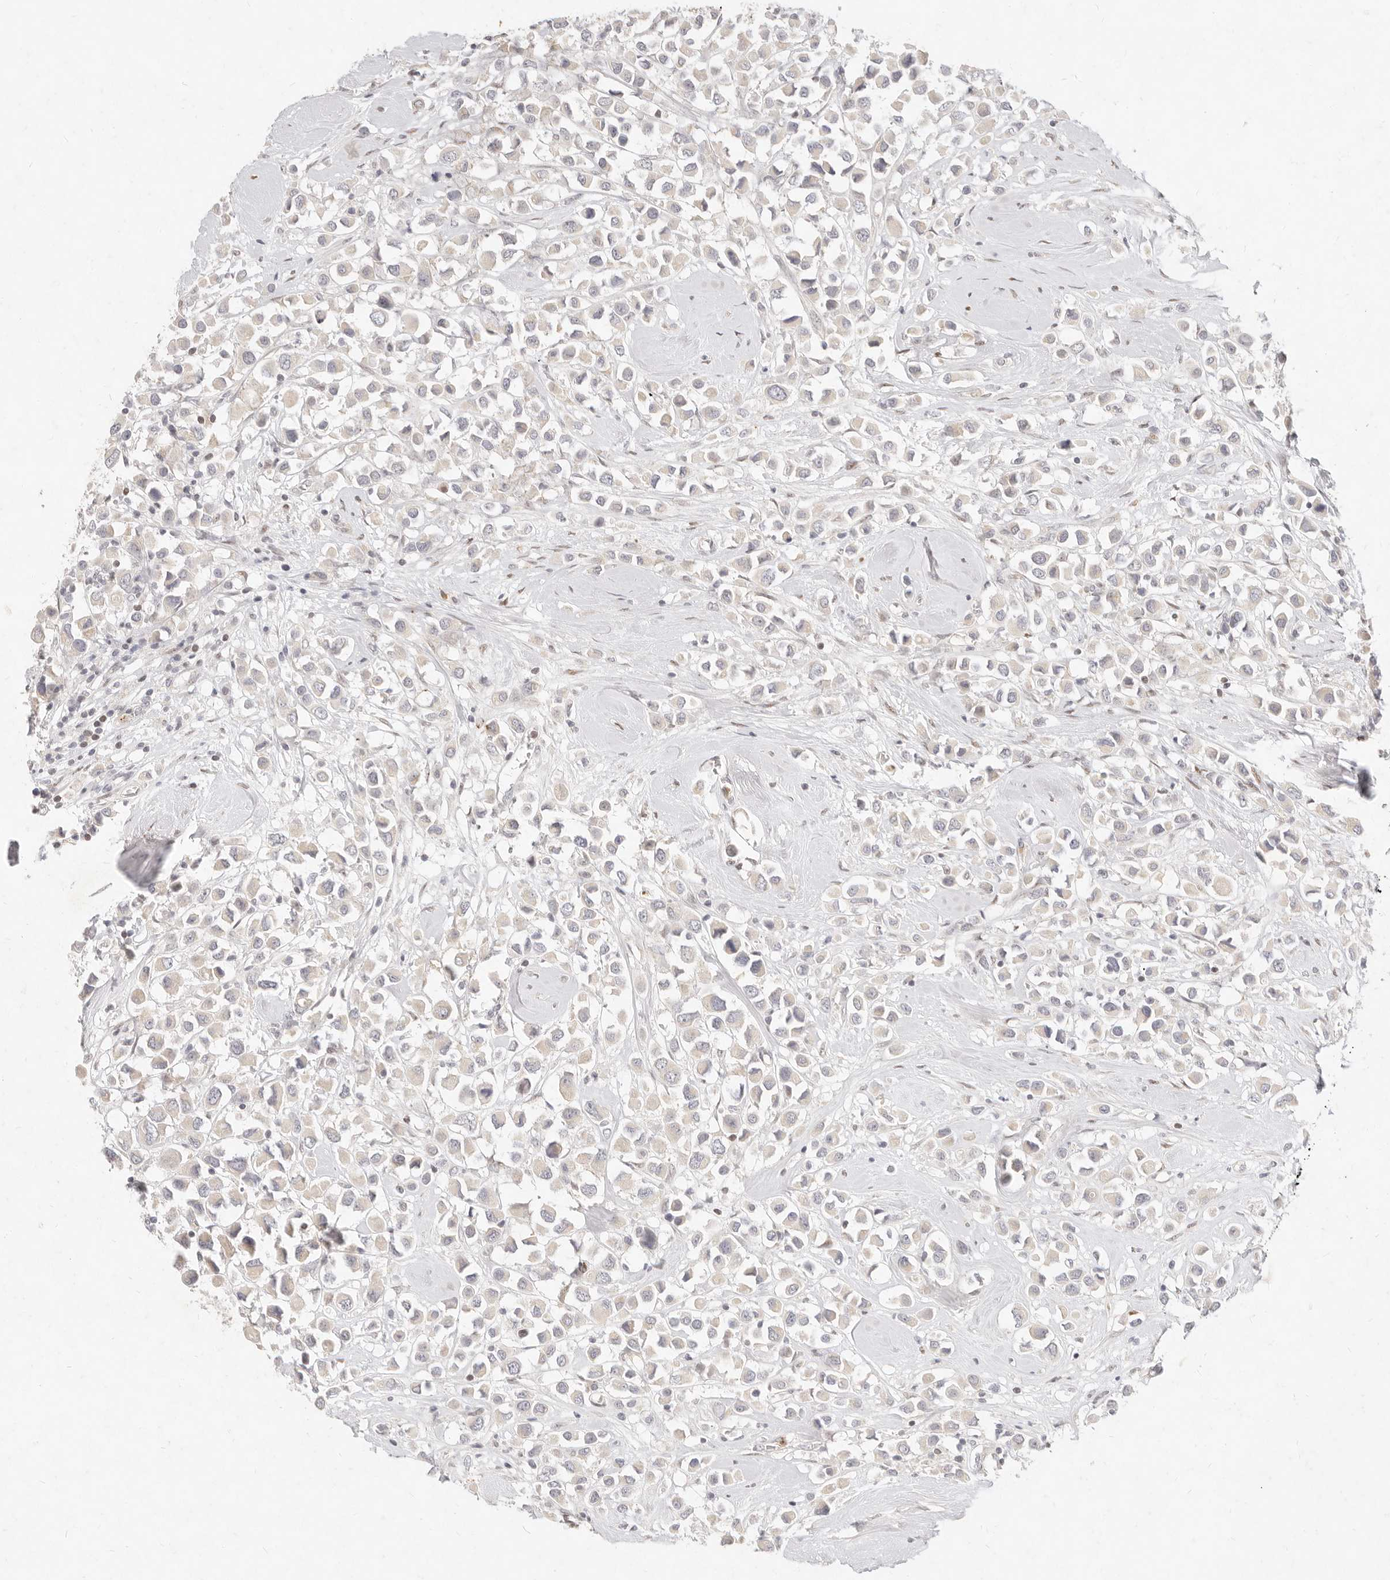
{"staining": {"intensity": "negative", "quantity": "none", "location": "none"}, "tissue": "breast cancer", "cell_type": "Tumor cells", "image_type": "cancer", "snomed": [{"axis": "morphology", "description": "Duct carcinoma"}, {"axis": "topography", "description": "Breast"}], "caption": "The image demonstrates no staining of tumor cells in breast cancer (invasive ductal carcinoma).", "gene": "ASCL3", "patient": {"sex": "female", "age": 61}}